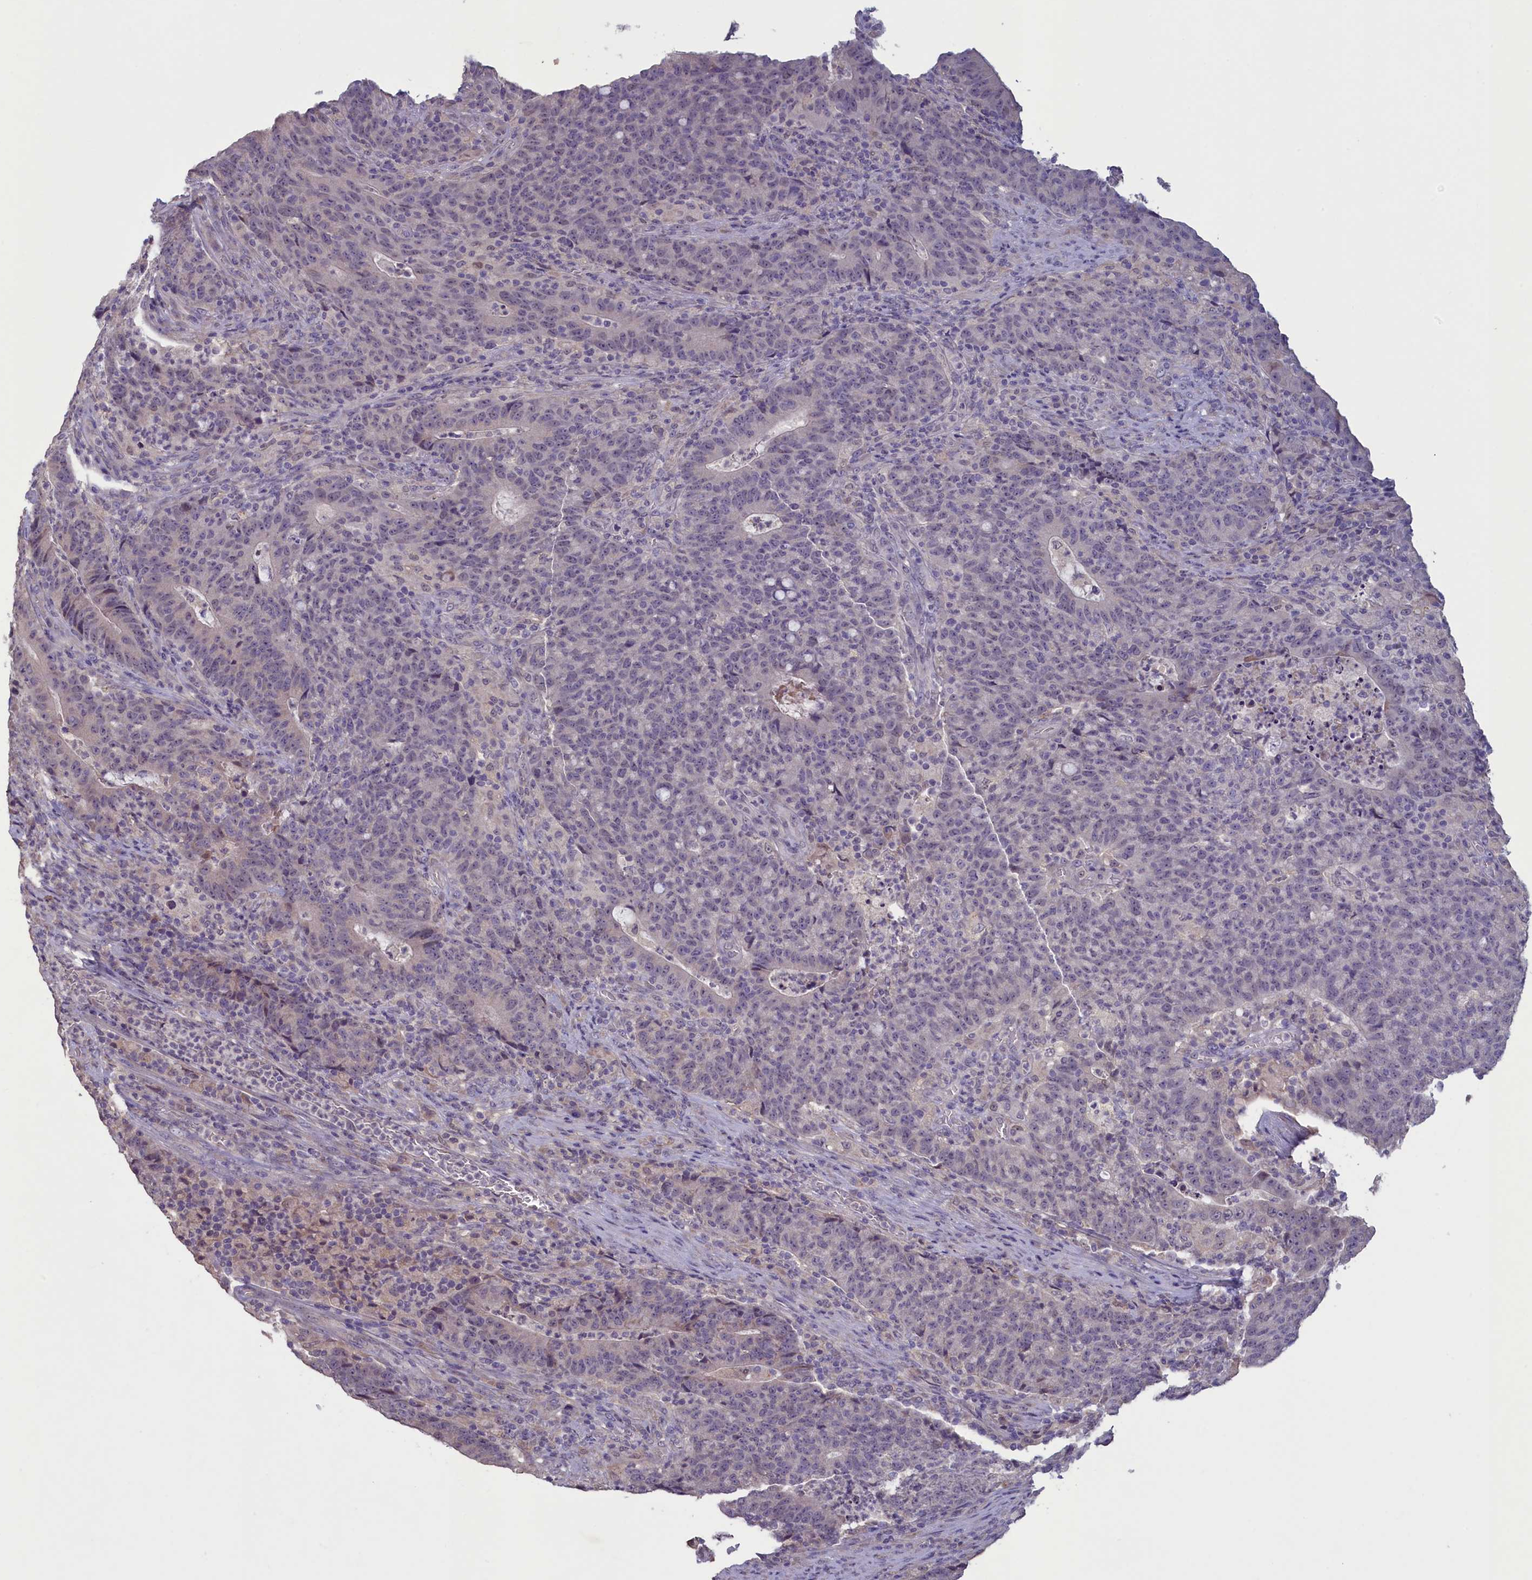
{"staining": {"intensity": "negative", "quantity": "none", "location": "none"}, "tissue": "colorectal cancer", "cell_type": "Tumor cells", "image_type": "cancer", "snomed": [{"axis": "morphology", "description": "Adenocarcinoma, NOS"}, {"axis": "topography", "description": "Colon"}], "caption": "Immunohistochemical staining of human adenocarcinoma (colorectal) demonstrates no significant staining in tumor cells. Nuclei are stained in blue.", "gene": "ATF7IP2", "patient": {"sex": "female", "age": 75}}